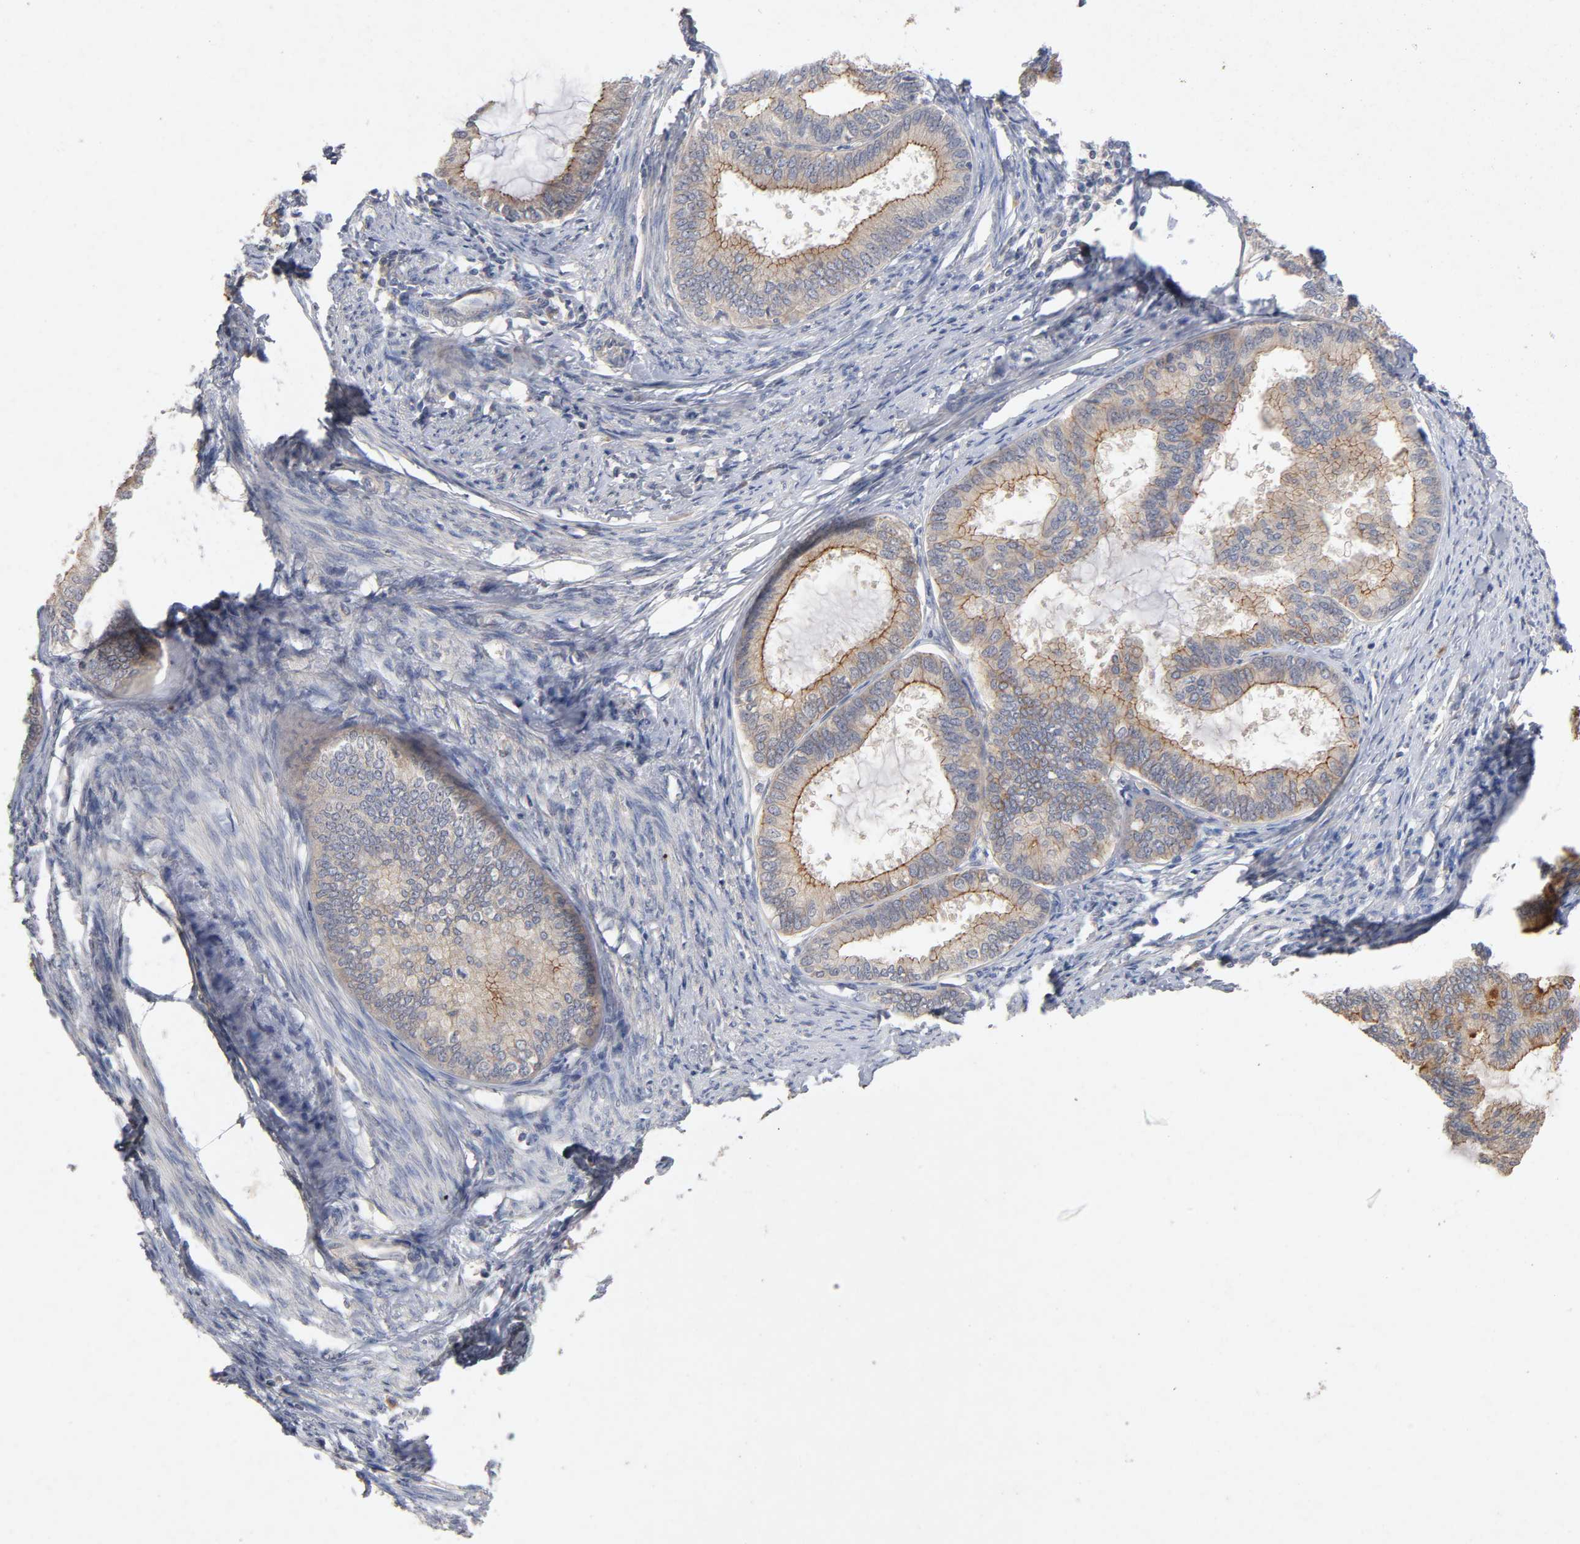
{"staining": {"intensity": "moderate", "quantity": "25%-75%", "location": "cytoplasmic/membranous"}, "tissue": "endometrial cancer", "cell_type": "Tumor cells", "image_type": "cancer", "snomed": [{"axis": "morphology", "description": "Adenocarcinoma, NOS"}, {"axis": "topography", "description": "Endometrium"}], "caption": "Immunohistochemistry (IHC) staining of endometrial cancer, which exhibits medium levels of moderate cytoplasmic/membranous staining in approximately 25%-75% of tumor cells indicating moderate cytoplasmic/membranous protein positivity. The staining was performed using DAB (brown) for protein detection and nuclei were counterstained in hematoxylin (blue).", "gene": "PDZD11", "patient": {"sex": "female", "age": 86}}